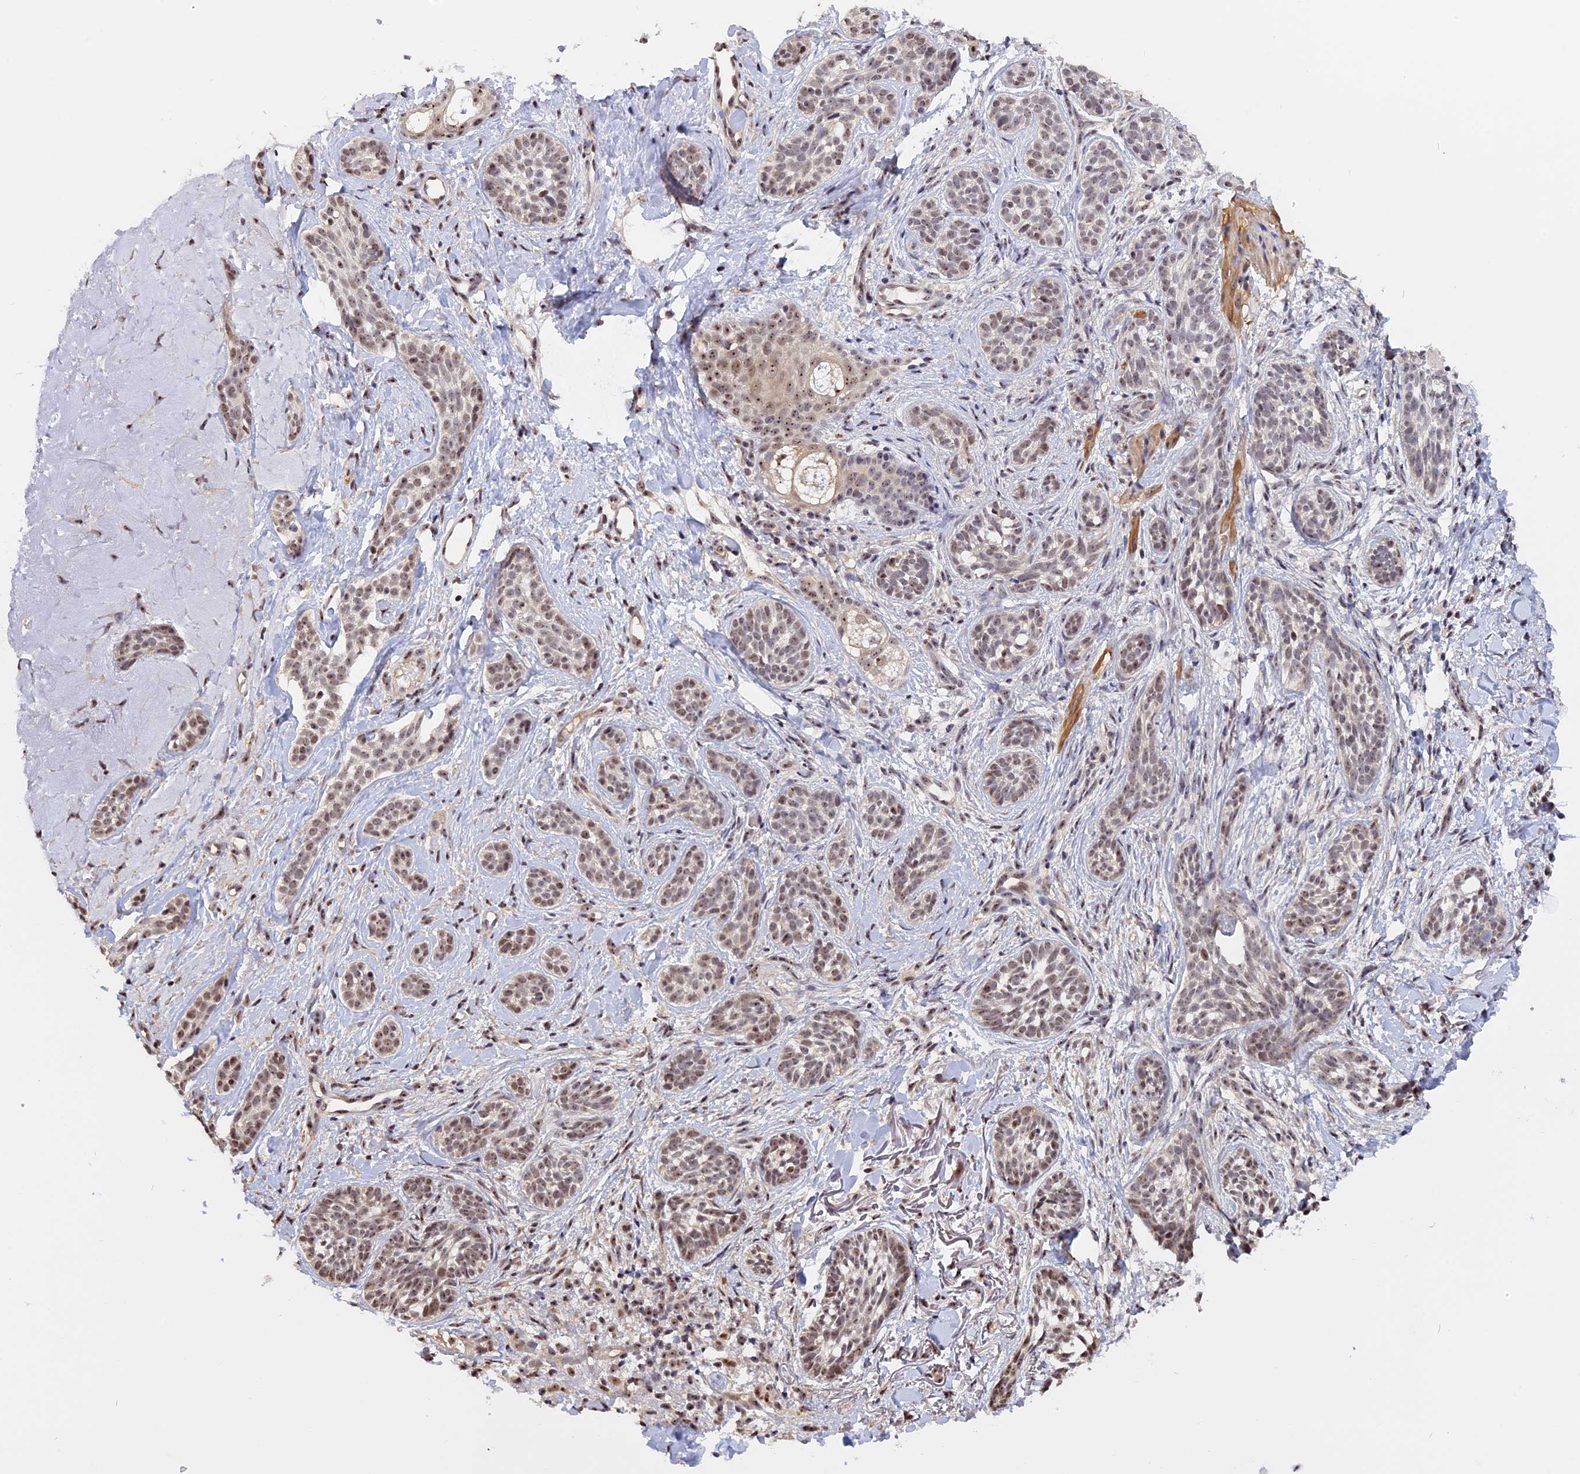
{"staining": {"intensity": "weak", "quantity": ">75%", "location": "nuclear"}, "tissue": "skin cancer", "cell_type": "Tumor cells", "image_type": "cancer", "snomed": [{"axis": "morphology", "description": "Basal cell carcinoma"}, {"axis": "topography", "description": "Skin"}], "caption": "Immunohistochemical staining of human skin basal cell carcinoma demonstrates low levels of weak nuclear expression in about >75% of tumor cells.", "gene": "MGA", "patient": {"sex": "male", "age": 71}}